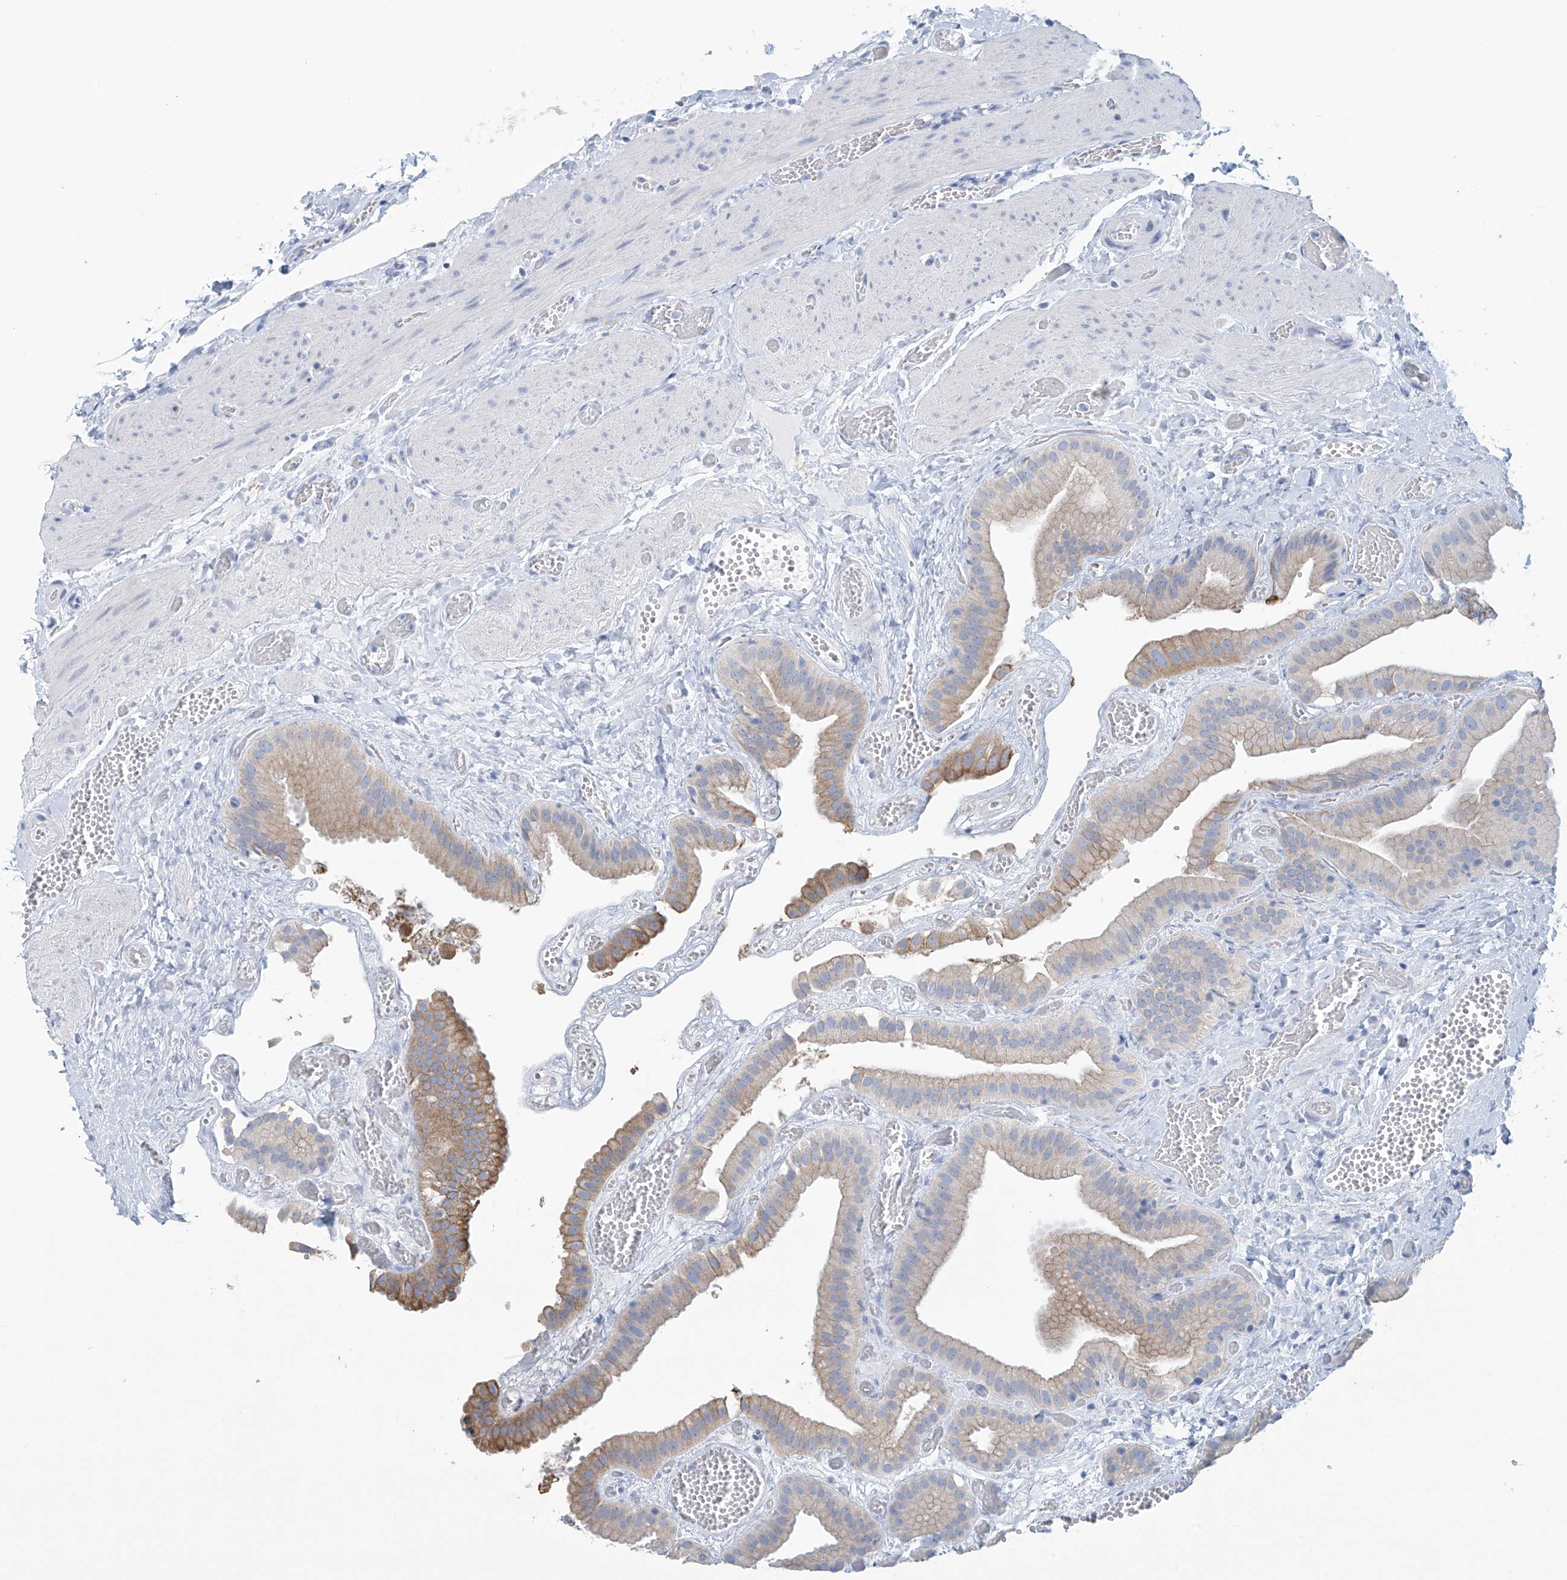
{"staining": {"intensity": "moderate", "quantity": "<25%", "location": "cytoplasmic/membranous"}, "tissue": "gallbladder", "cell_type": "Glandular cells", "image_type": "normal", "snomed": [{"axis": "morphology", "description": "Normal tissue, NOS"}, {"axis": "topography", "description": "Gallbladder"}], "caption": "IHC histopathology image of normal gallbladder: human gallbladder stained using immunohistochemistry (IHC) demonstrates low levels of moderate protein expression localized specifically in the cytoplasmic/membranous of glandular cells, appearing as a cytoplasmic/membranous brown color.", "gene": "DSP", "patient": {"sex": "female", "age": 64}}